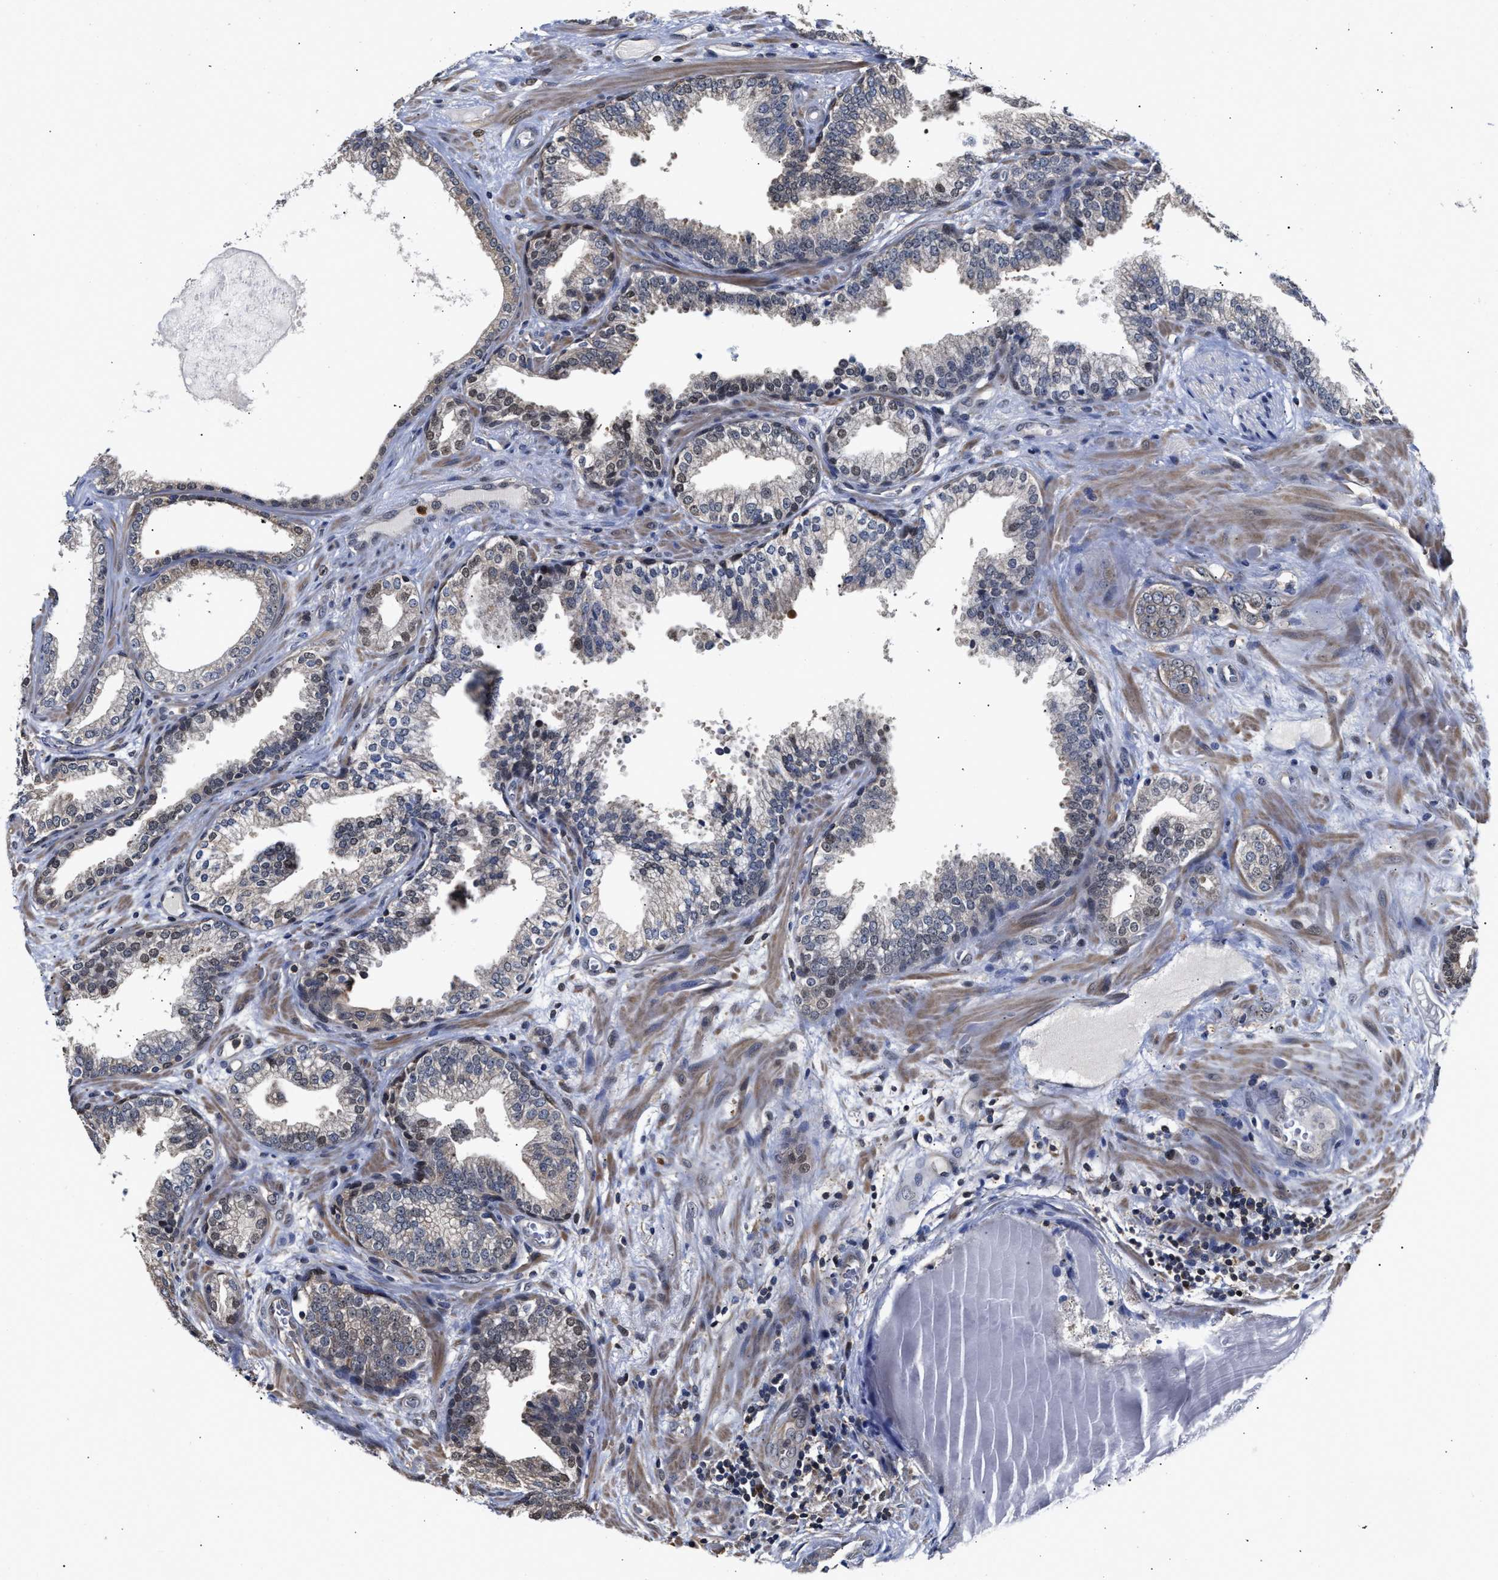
{"staining": {"intensity": "negative", "quantity": "none", "location": "none"}, "tissue": "prostate cancer", "cell_type": "Tumor cells", "image_type": "cancer", "snomed": [{"axis": "morphology", "description": "Adenocarcinoma, Low grade"}, {"axis": "topography", "description": "Prostate"}], "caption": "Immunohistochemistry (IHC) of human prostate cancer (adenocarcinoma (low-grade)) reveals no positivity in tumor cells. (IHC, brightfield microscopy, high magnification).", "gene": "KLHDC1", "patient": {"sex": "male", "age": 65}}